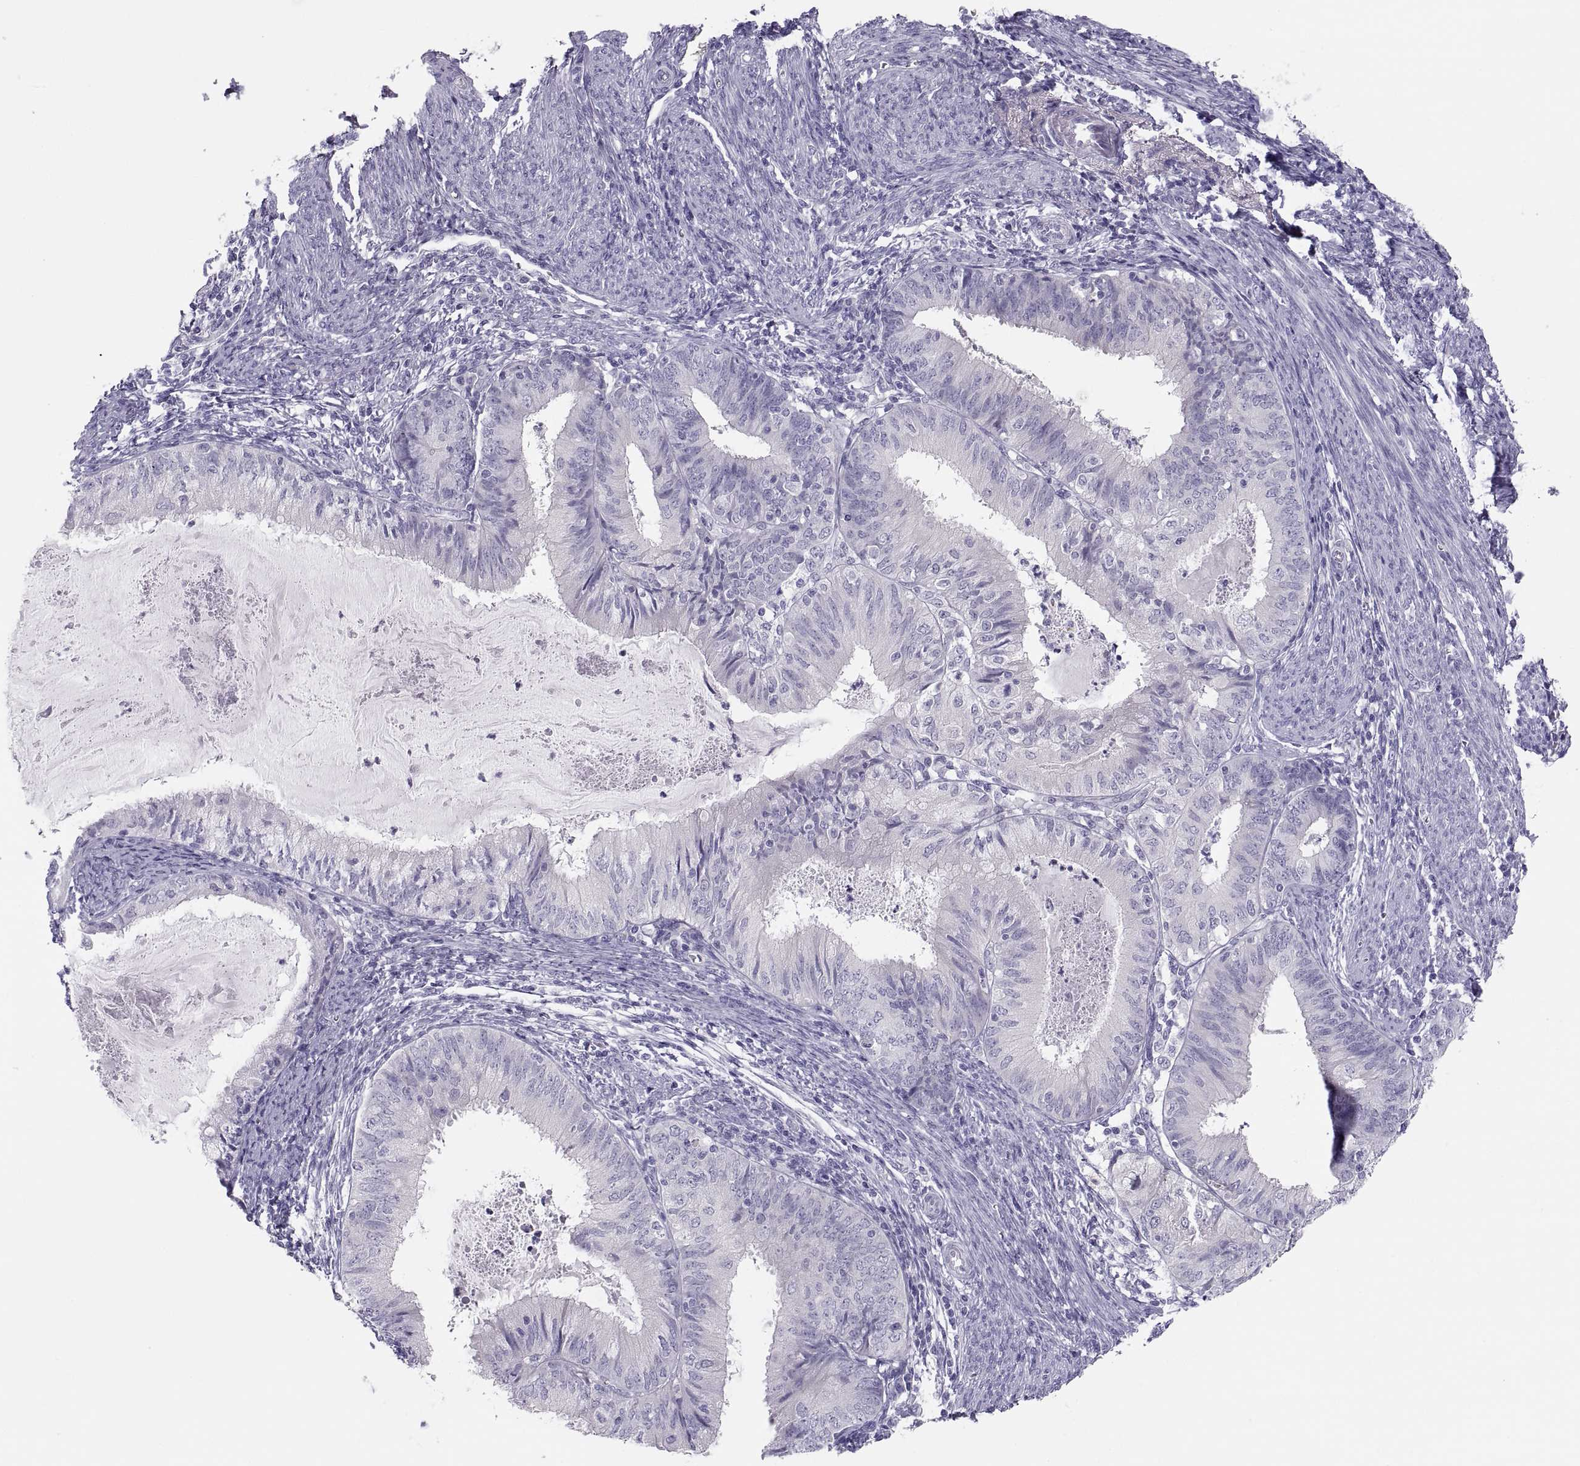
{"staining": {"intensity": "negative", "quantity": "none", "location": "none"}, "tissue": "endometrial cancer", "cell_type": "Tumor cells", "image_type": "cancer", "snomed": [{"axis": "morphology", "description": "Adenocarcinoma, NOS"}, {"axis": "topography", "description": "Endometrium"}], "caption": "Endometrial cancer was stained to show a protein in brown. There is no significant positivity in tumor cells. (Brightfield microscopy of DAB immunohistochemistry (IHC) at high magnification).", "gene": "MAGEB2", "patient": {"sex": "female", "age": 57}}